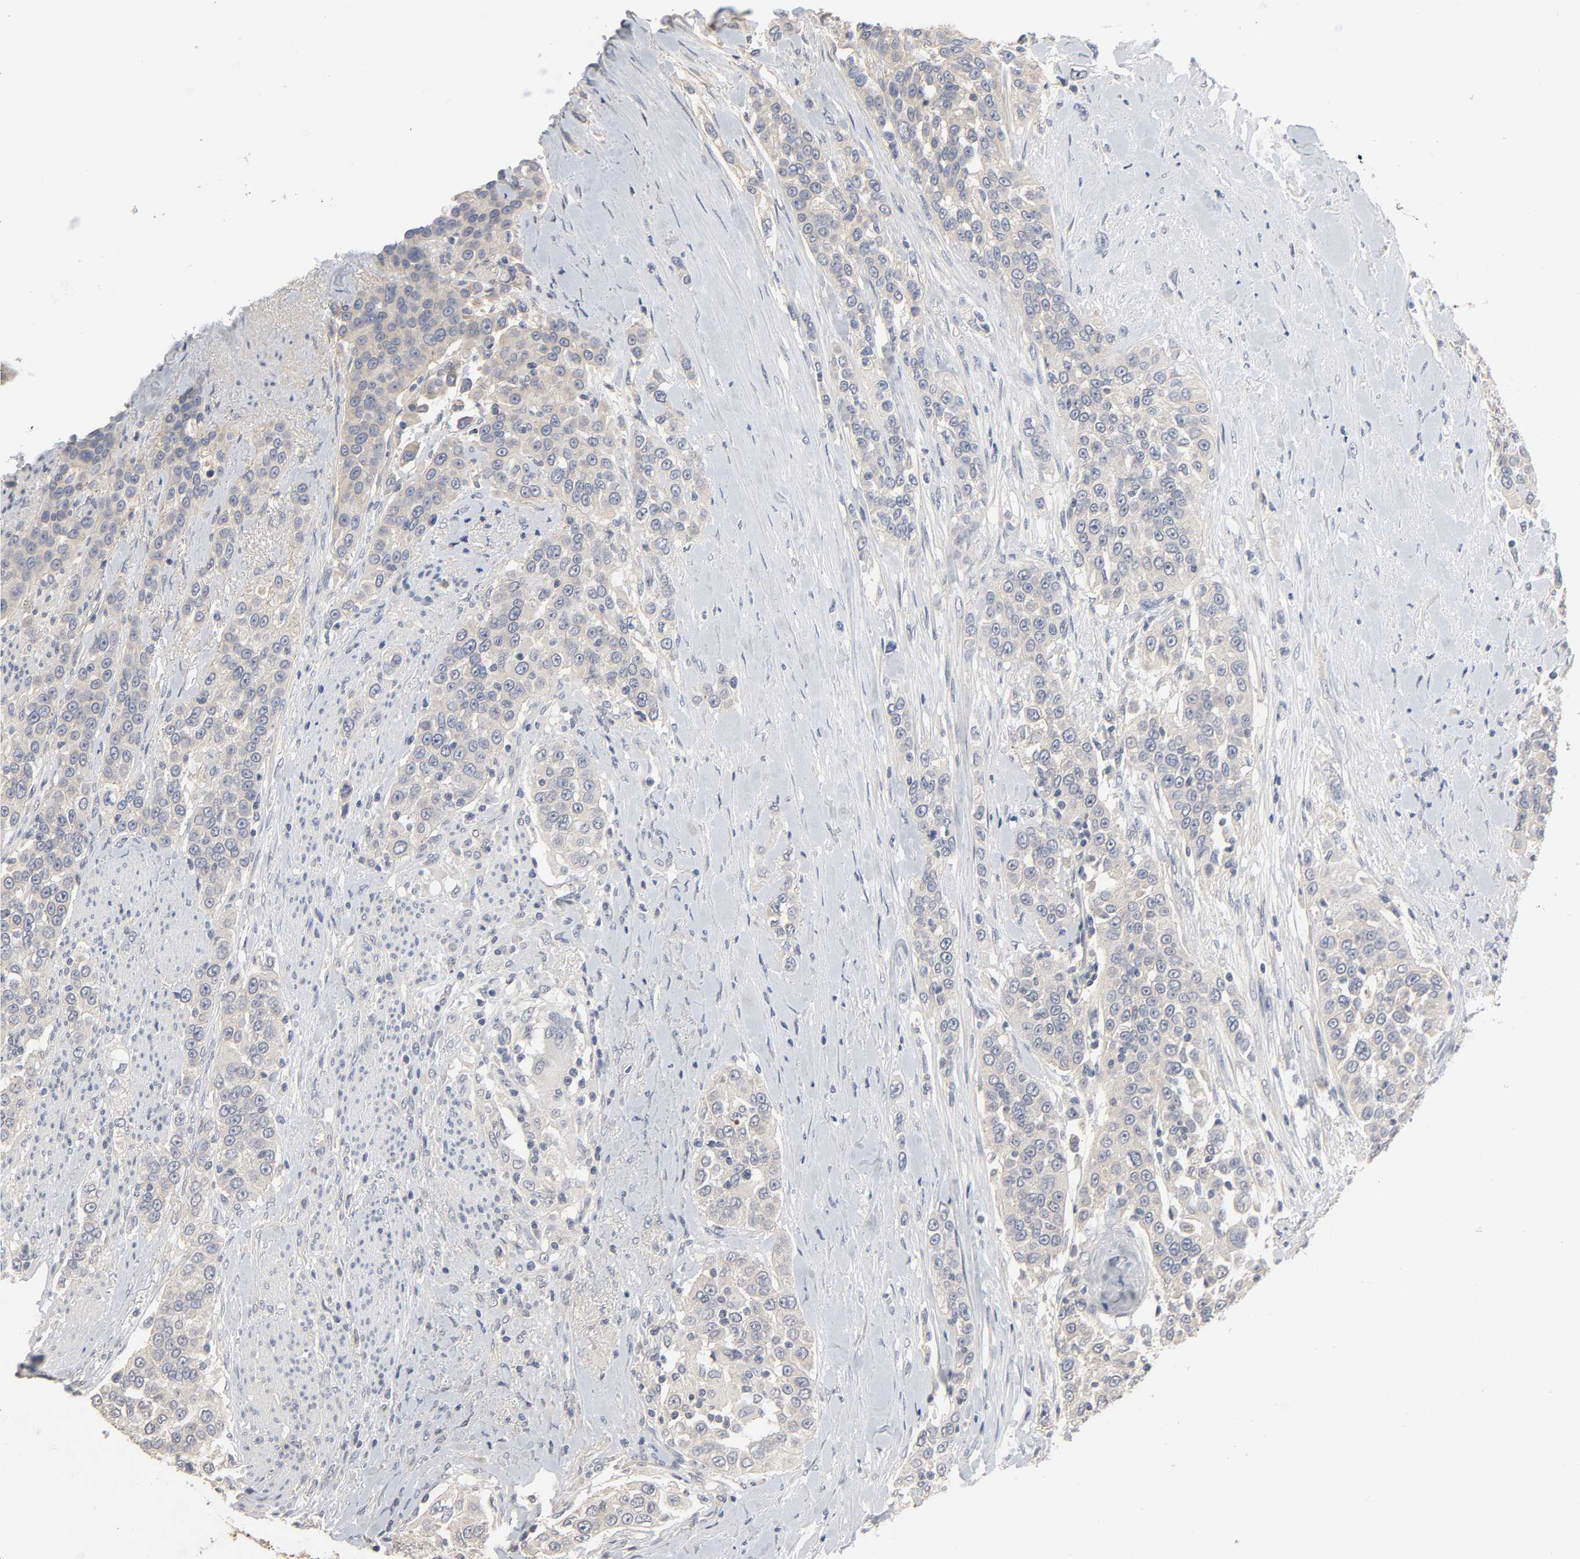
{"staining": {"intensity": "negative", "quantity": "none", "location": "none"}, "tissue": "urothelial cancer", "cell_type": "Tumor cells", "image_type": "cancer", "snomed": [{"axis": "morphology", "description": "Urothelial carcinoma, High grade"}, {"axis": "topography", "description": "Urinary bladder"}], "caption": "Immunohistochemistry (IHC) micrograph of human urothelial cancer stained for a protein (brown), which reveals no positivity in tumor cells. Brightfield microscopy of IHC stained with DAB (3,3'-diaminobenzidine) (brown) and hematoxylin (blue), captured at high magnification.", "gene": "SLC10A2", "patient": {"sex": "female", "age": 80}}